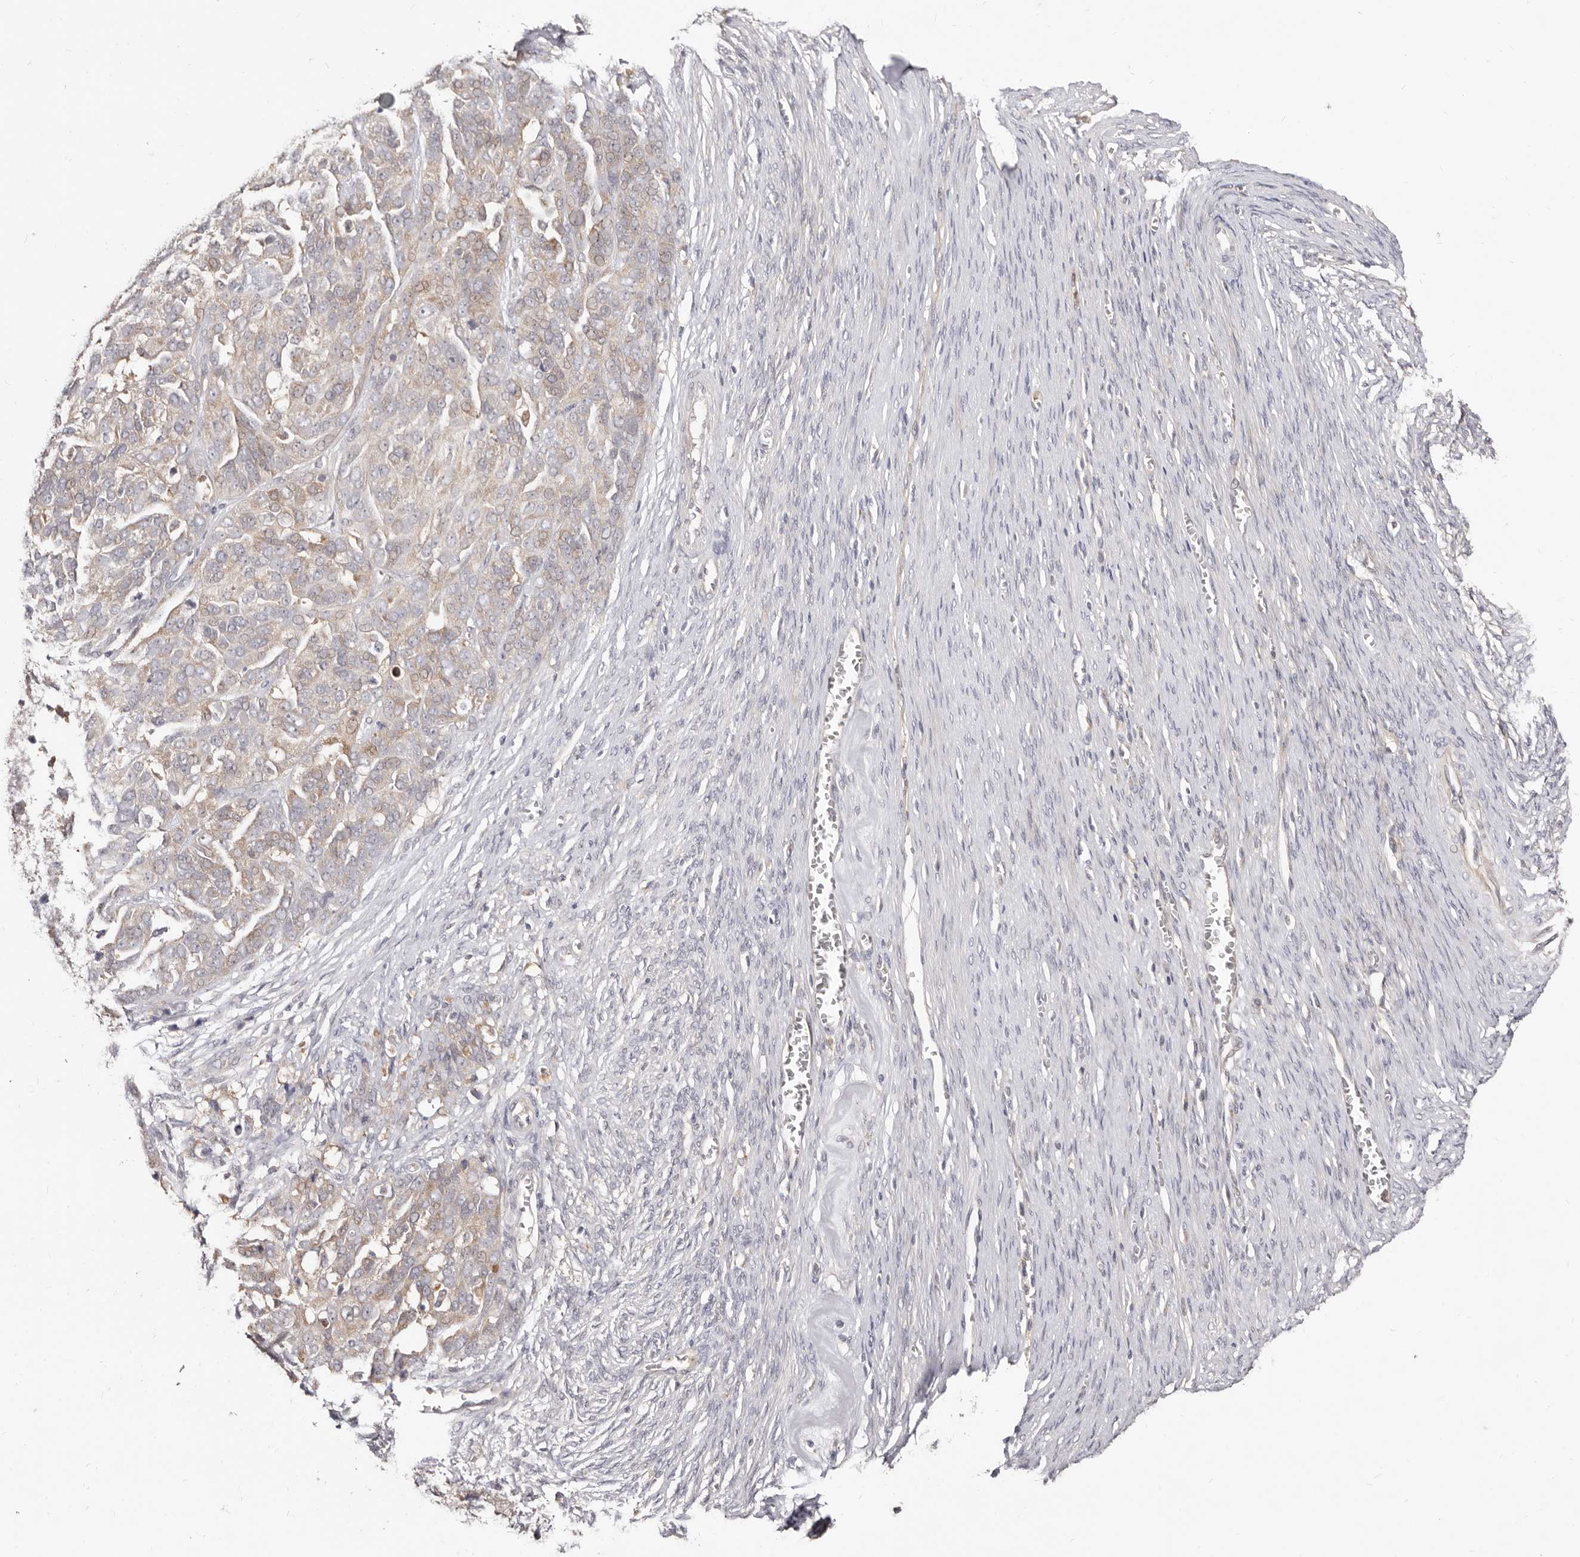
{"staining": {"intensity": "weak", "quantity": "25%-75%", "location": "cytoplasmic/membranous,nuclear"}, "tissue": "ovarian cancer", "cell_type": "Tumor cells", "image_type": "cancer", "snomed": [{"axis": "morphology", "description": "Cystadenocarcinoma, serous, NOS"}, {"axis": "topography", "description": "Ovary"}], "caption": "DAB immunohistochemical staining of ovarian serous cystadenocarcinoma demonstrates weak cytoplasmic/membranous and nuclear protein staining in approximately 25%-75% of tumor cells.", "gene": "TC2N", "patient": {"sex": "female", "age": 44}}